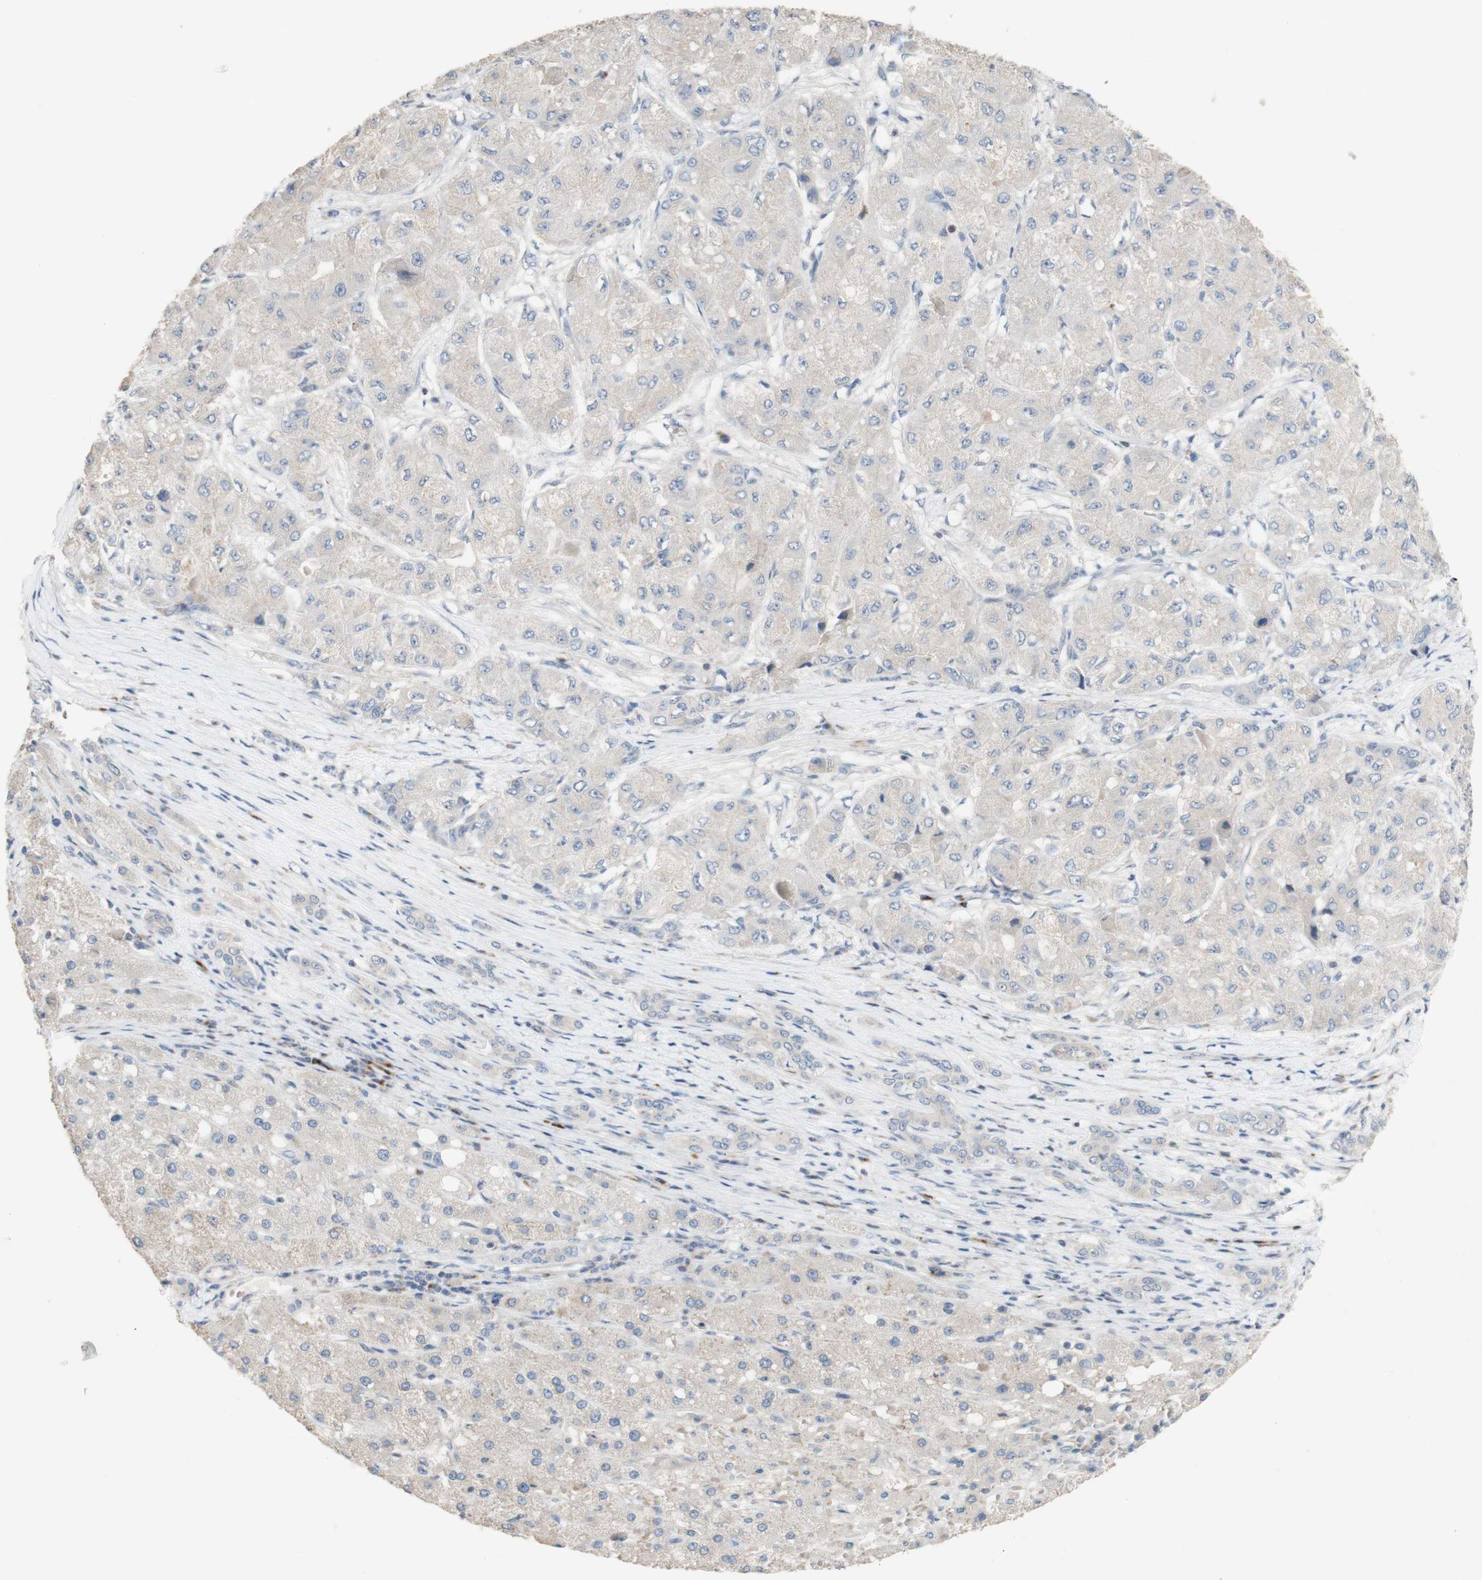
{"staining": {"intensity": "negative", "quantity": "none", "location": "none"}, "tissue": "liver cancer", "cell_type": "Tumor cells", "image_type": "cancer", "snomed": [{"axis": "morphology", "description": "Carcinoma, Hepatocellular, NOS"}, {"axis": "topography", "description": "Liver"}], "caption": "IHC of liver hepatocellular carcinoma demonstrates no expression in tumor cells. (DAB (3,3'-diaminobenzidine) IHC with hematoxylin counter stain).", "gene": "MANEA", "patient": {"sex": "male", "age": 80}}